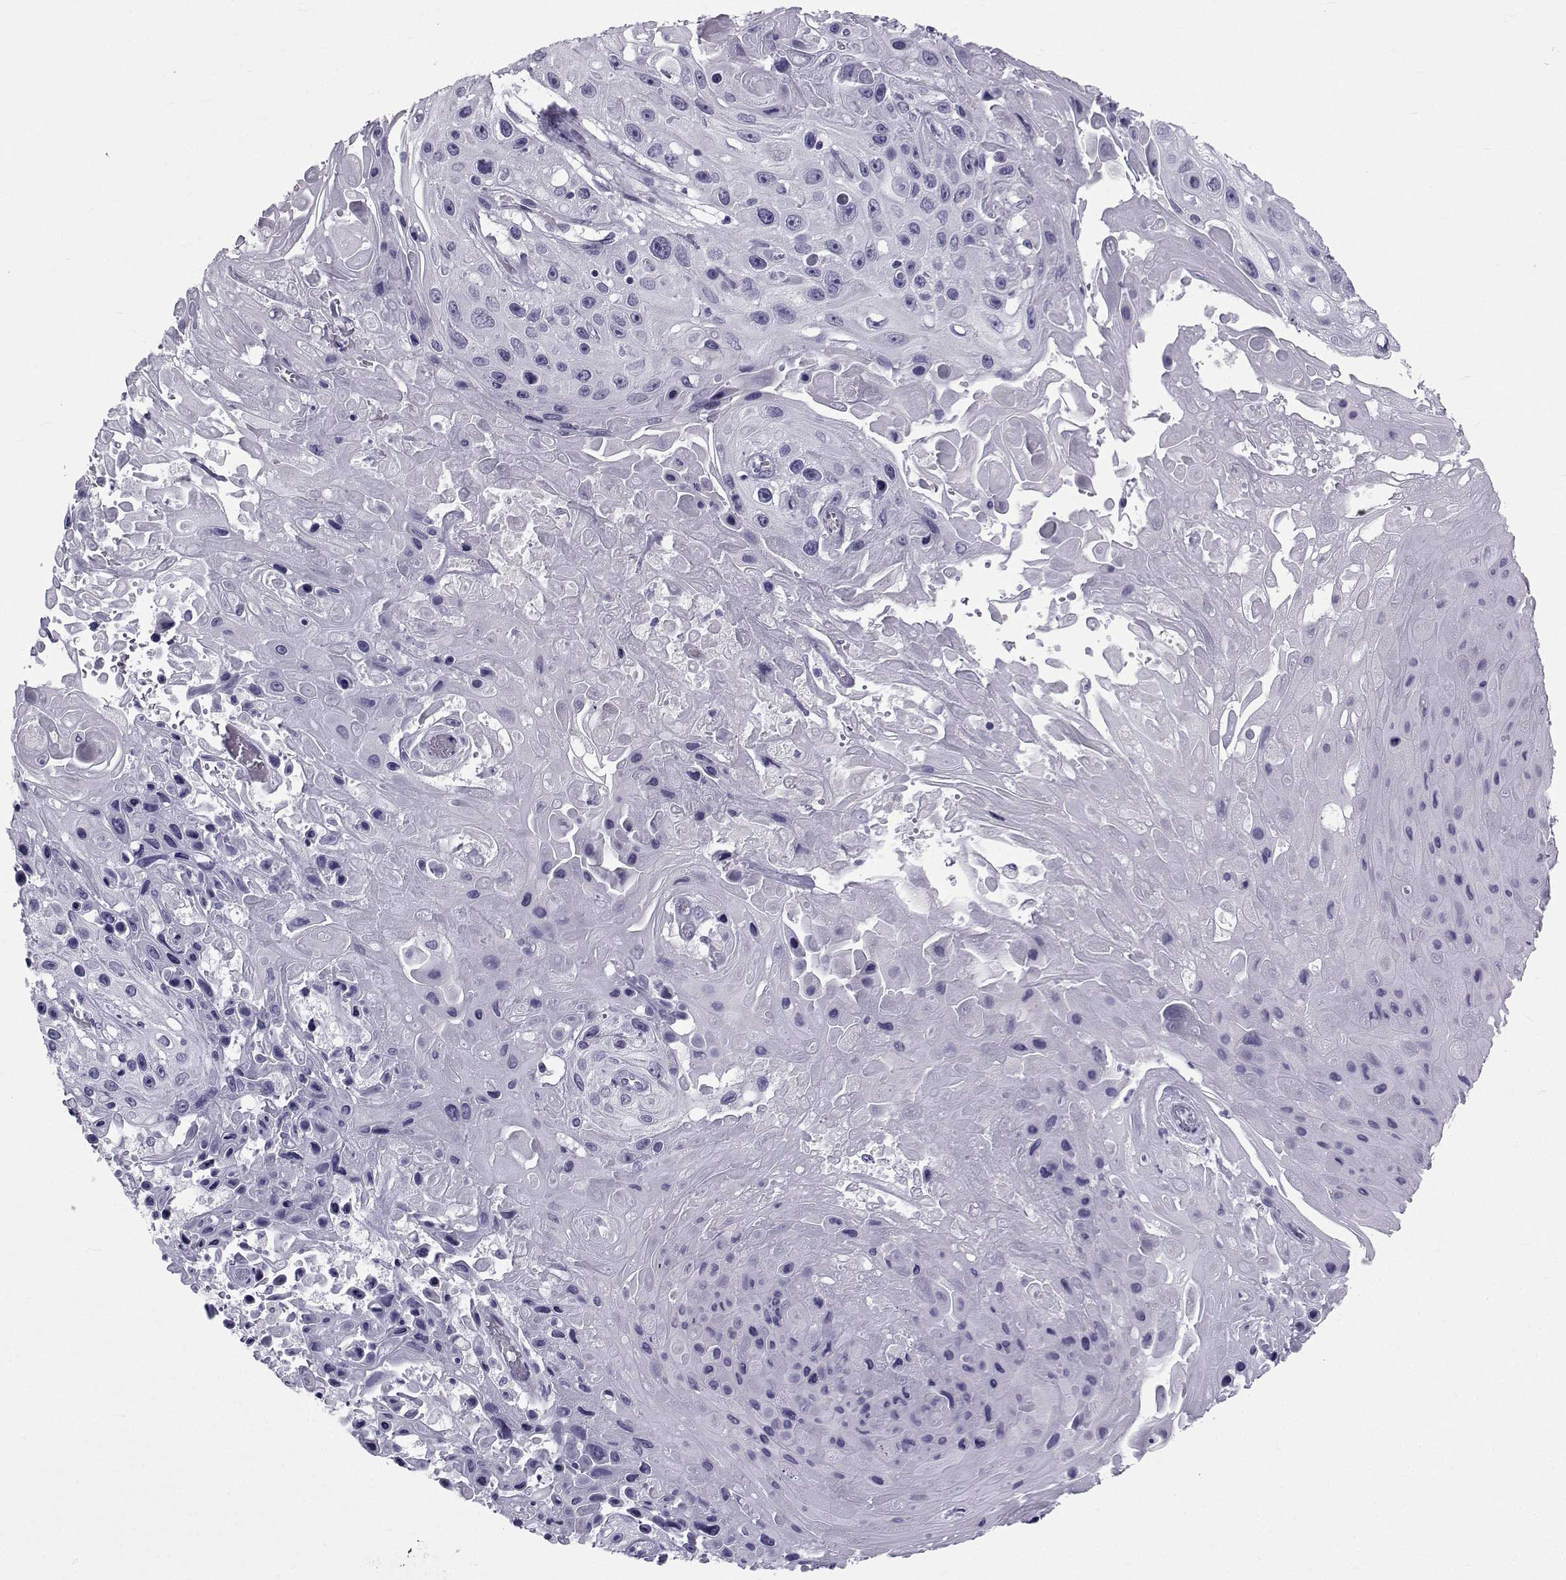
{"staining": {"intensity": "negative", "quantity": "none", "location": "none"}, "tissue": "skin cancer", "cell_type": "Tumor cells", "image_type": "cancer", "snomed": [{"axis": "morphology", "description": "Squamous cell carcinoma, NOS"}, {"axis": "topography", "description": "Skin"}], "caption": "Protein analysis of squamous cell carcinoma (skin) demonstrates no significant expression in tumor cells. (Brightfield microscopy of DAB IHC at high magnification).", "gene": "SPANXD", "patient": {"sex": "male", "age": 82}}